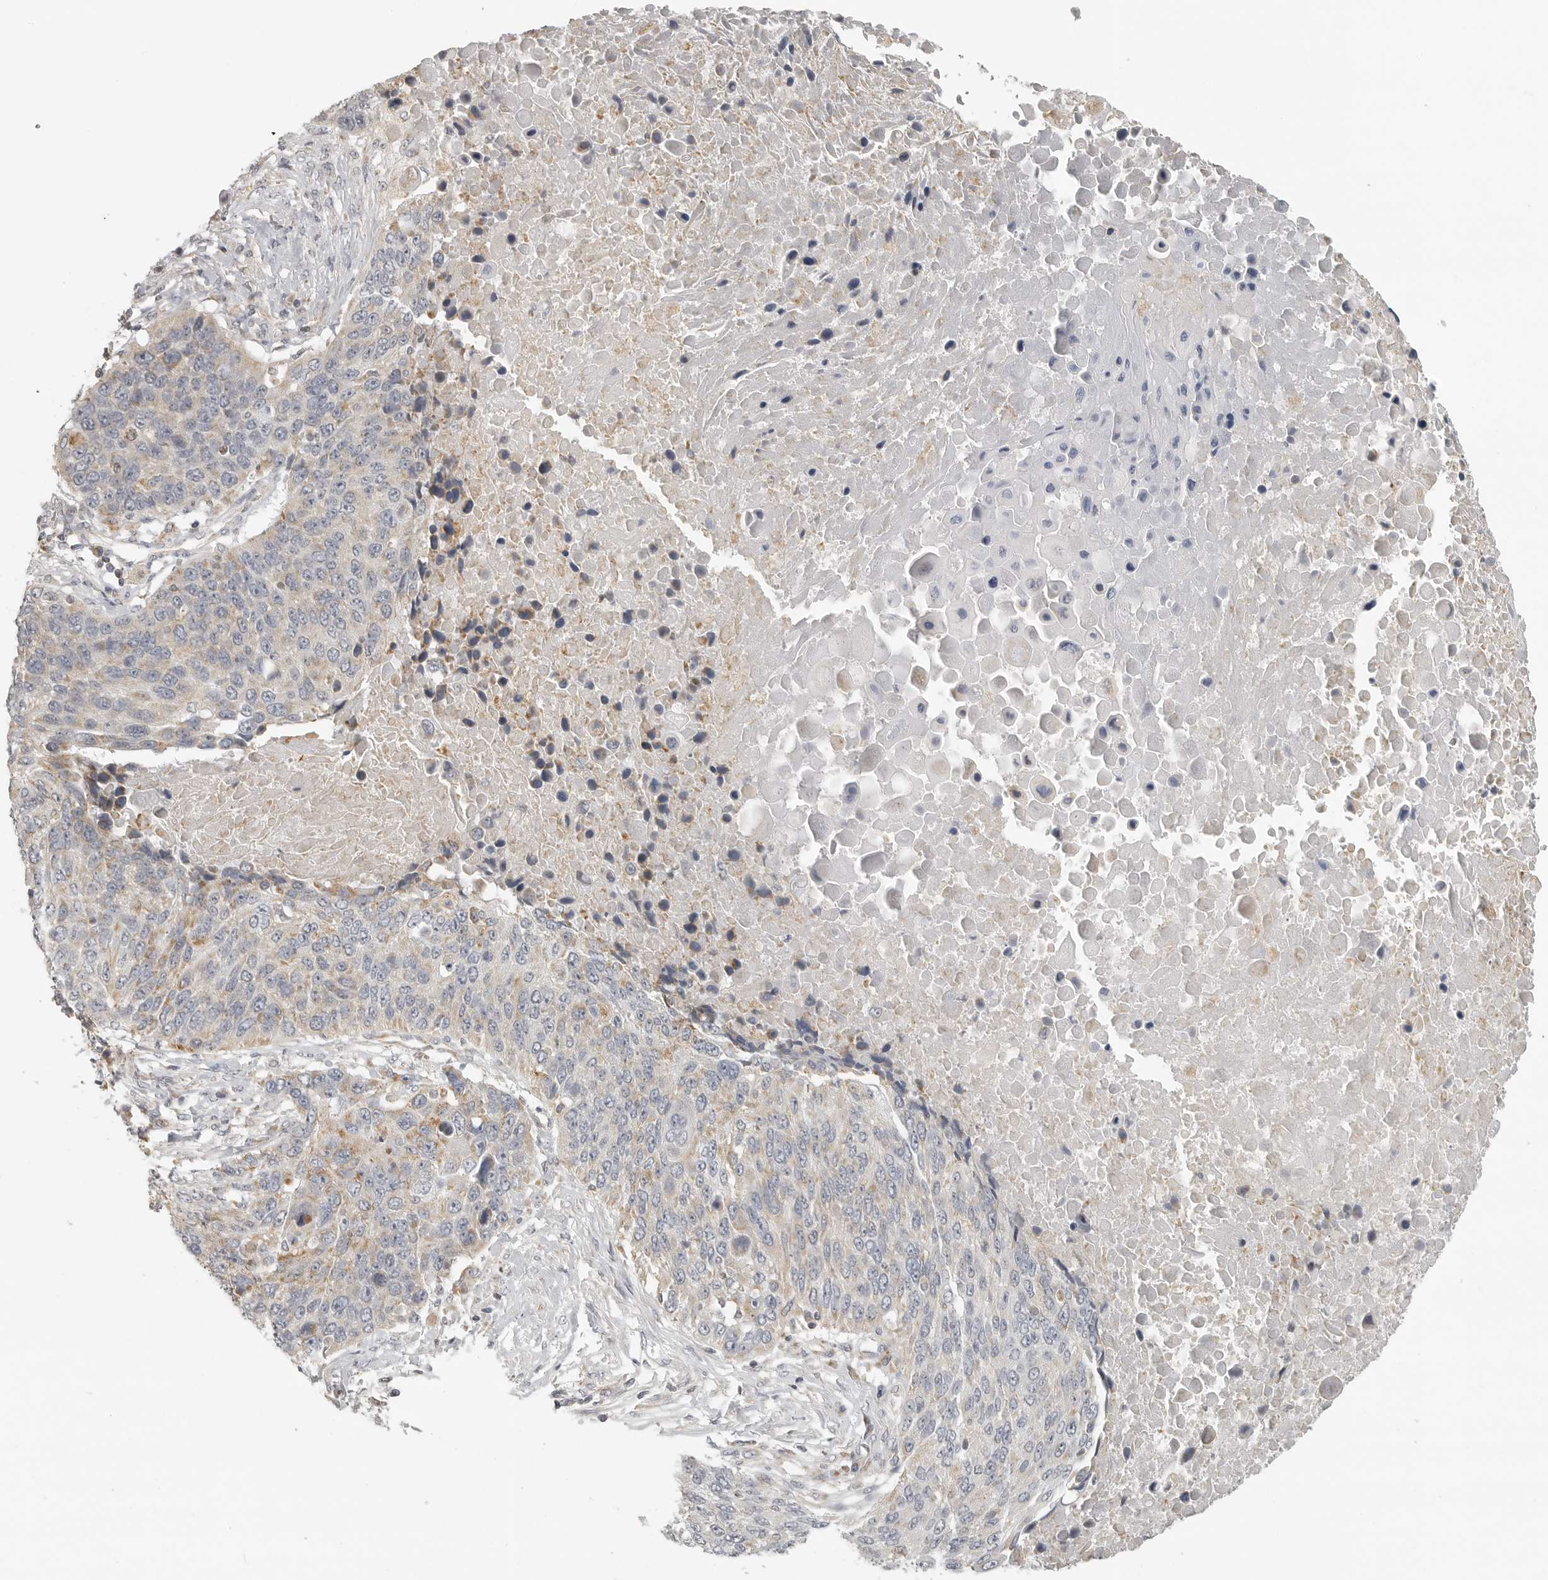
{"staining": {"intensity": "weak", "quantity": "<25%", "location": "cytoplasmic/membranous"}, "tissue": "lung cancer", "cell_type": "Tumor cells", "image_type": "cancer", "snomed": [{"axis": "morphology", "description": "Squamous cell carcinoma, NOS"}, {"axis": "topography", "description": "Lung"}], "caption": "Tumor cells are negative for protein expression in human lung cancer (squamous cell carcinoma). The staining was performed using DAB (3,3'-diaminobenzidine) to visualize the protein expression in brown, while the nuclei were stained in blue with hematoxylin (Magnification: 20x).", "gene": "RXFP3", "patient": {"sex": "male", "age": 66}}